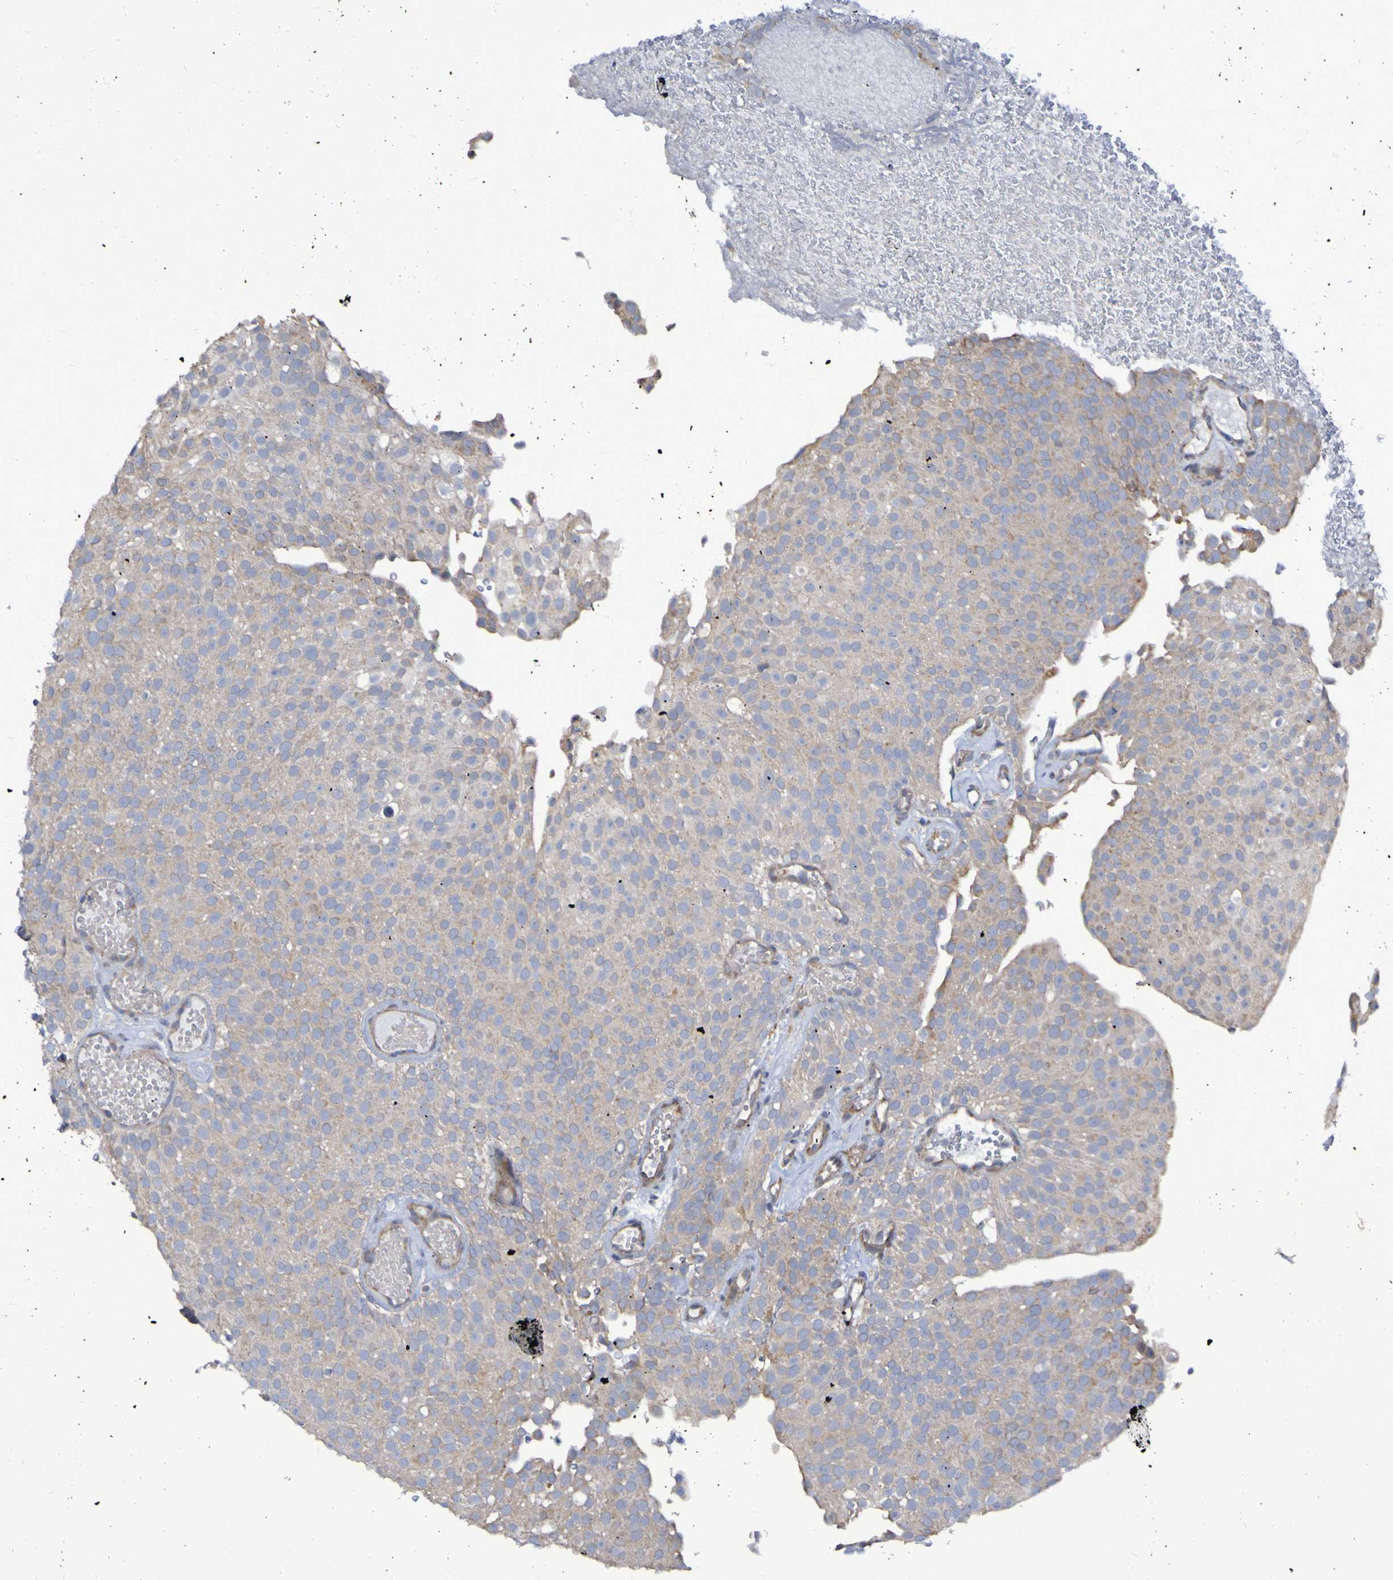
{"staining": {"intensity": "weak", "quantity": ">75%", "location": "cytoplasmic/membranous"}, "tissue": "urothelial cancer", "cell_type": "Tumor cells", "image_type": "cancer", "snomed": [{"axis": "morphology", "description": "Urothelial carcinoma, Low grade"}, {"axis": "topography", "description": "Urinary bladder"}], "caption": "Immunohistochemical staining of urothelial carcinoma (low-grade) reveals low levels of weak cytoplasmic/membranous expression in approximately >75% of tumor cells.", "gene": "LMBRD2", "patient": {"sex": "male", "age": 78}}